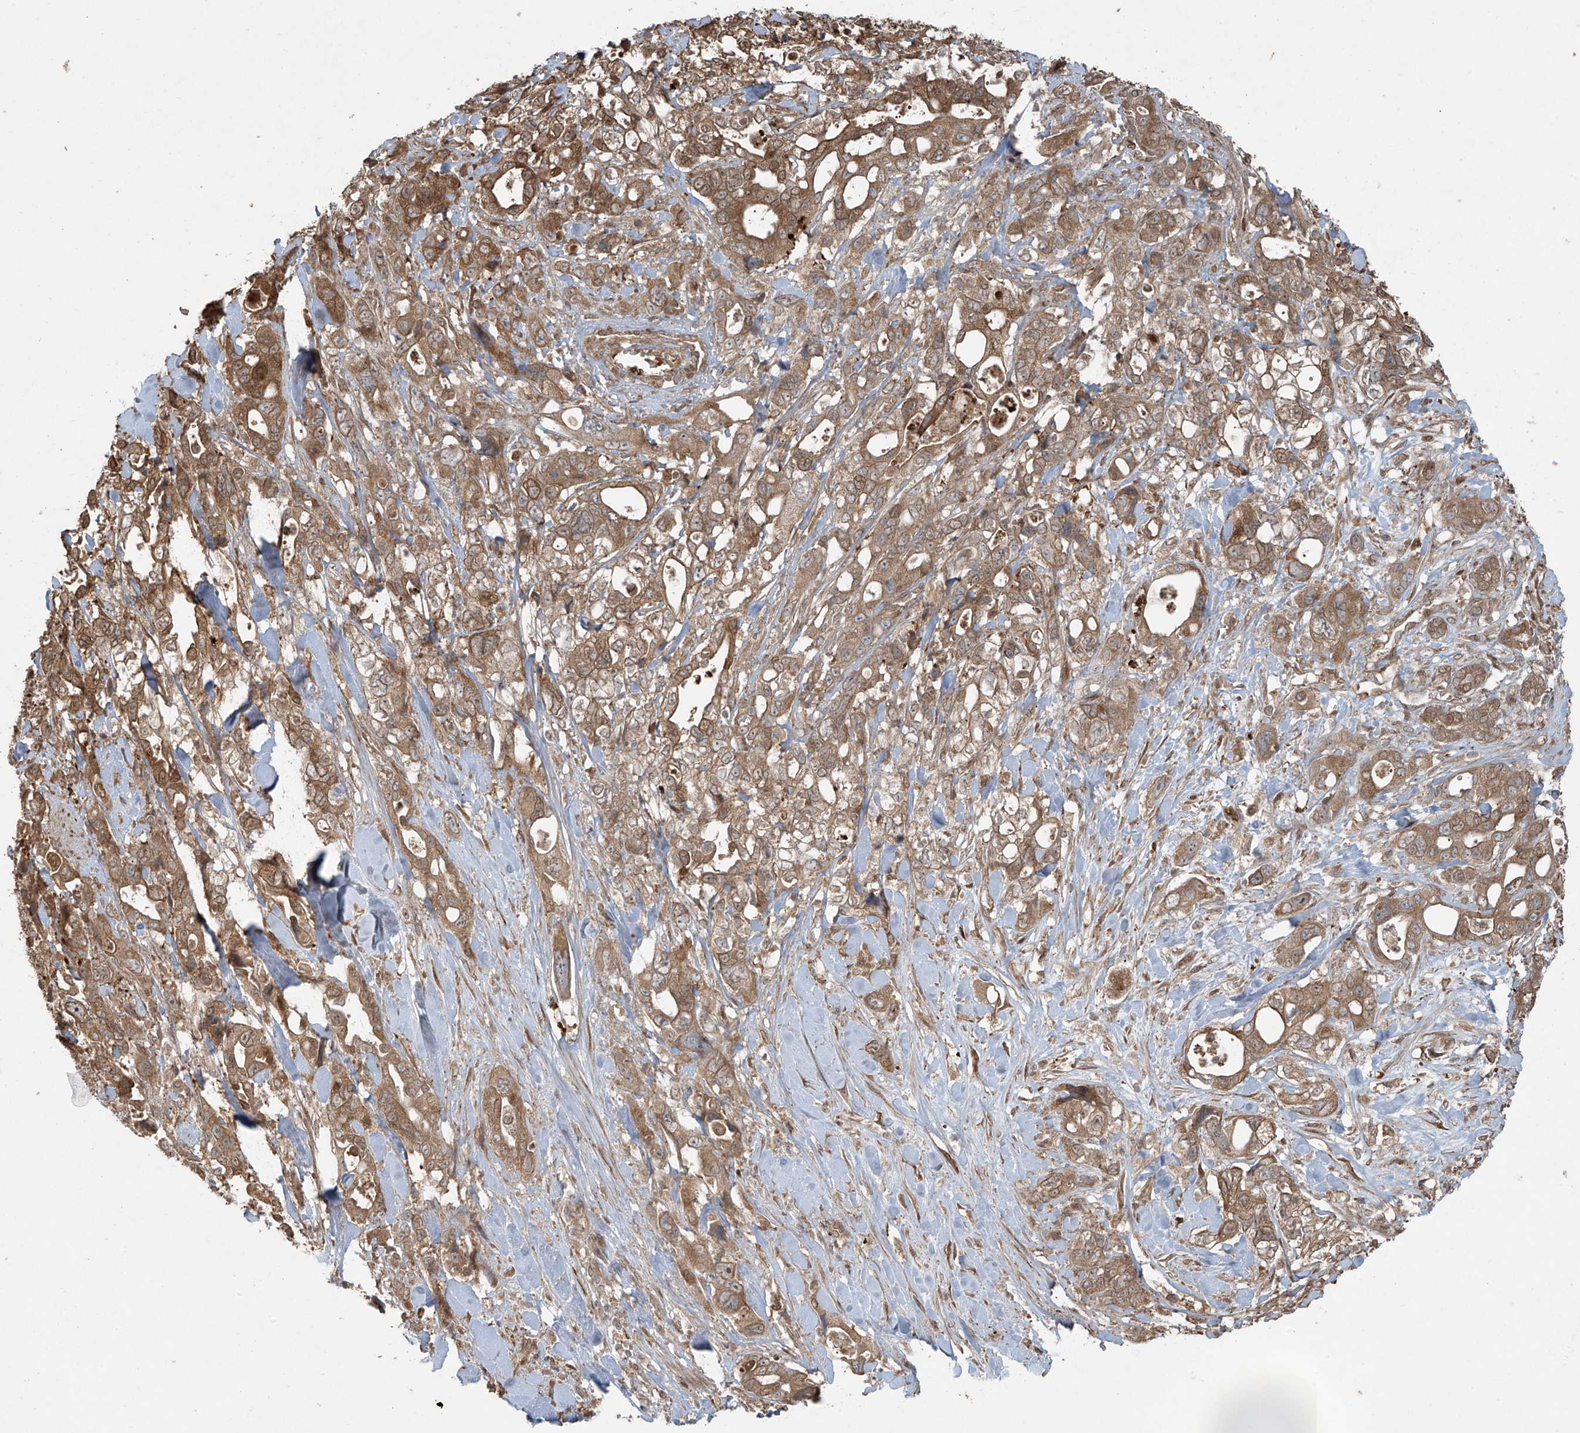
{"staining": {"intensity": "moderate", "quantity": ">75%", "location": "cytoplasmic/membranous"}, "tissue": "pancreatic cancer", "cell_type": "Tumor cells", "image_type": "cancer", "snomed": [{"axis": "morphology", "description": "Adenocarcinoma, NOS"}, {"axis": "topography", "description": "Pancreas"}], "caption": "Immunohistochemistry (DAB) staining of pancreatic adenocarcinoma demonstrates moderate cytoplasmic/membranous protein positivity in approximately >75% of tumor cells.", "gene": "TTC22", "patient": {"sex": "male", "age": 46}}